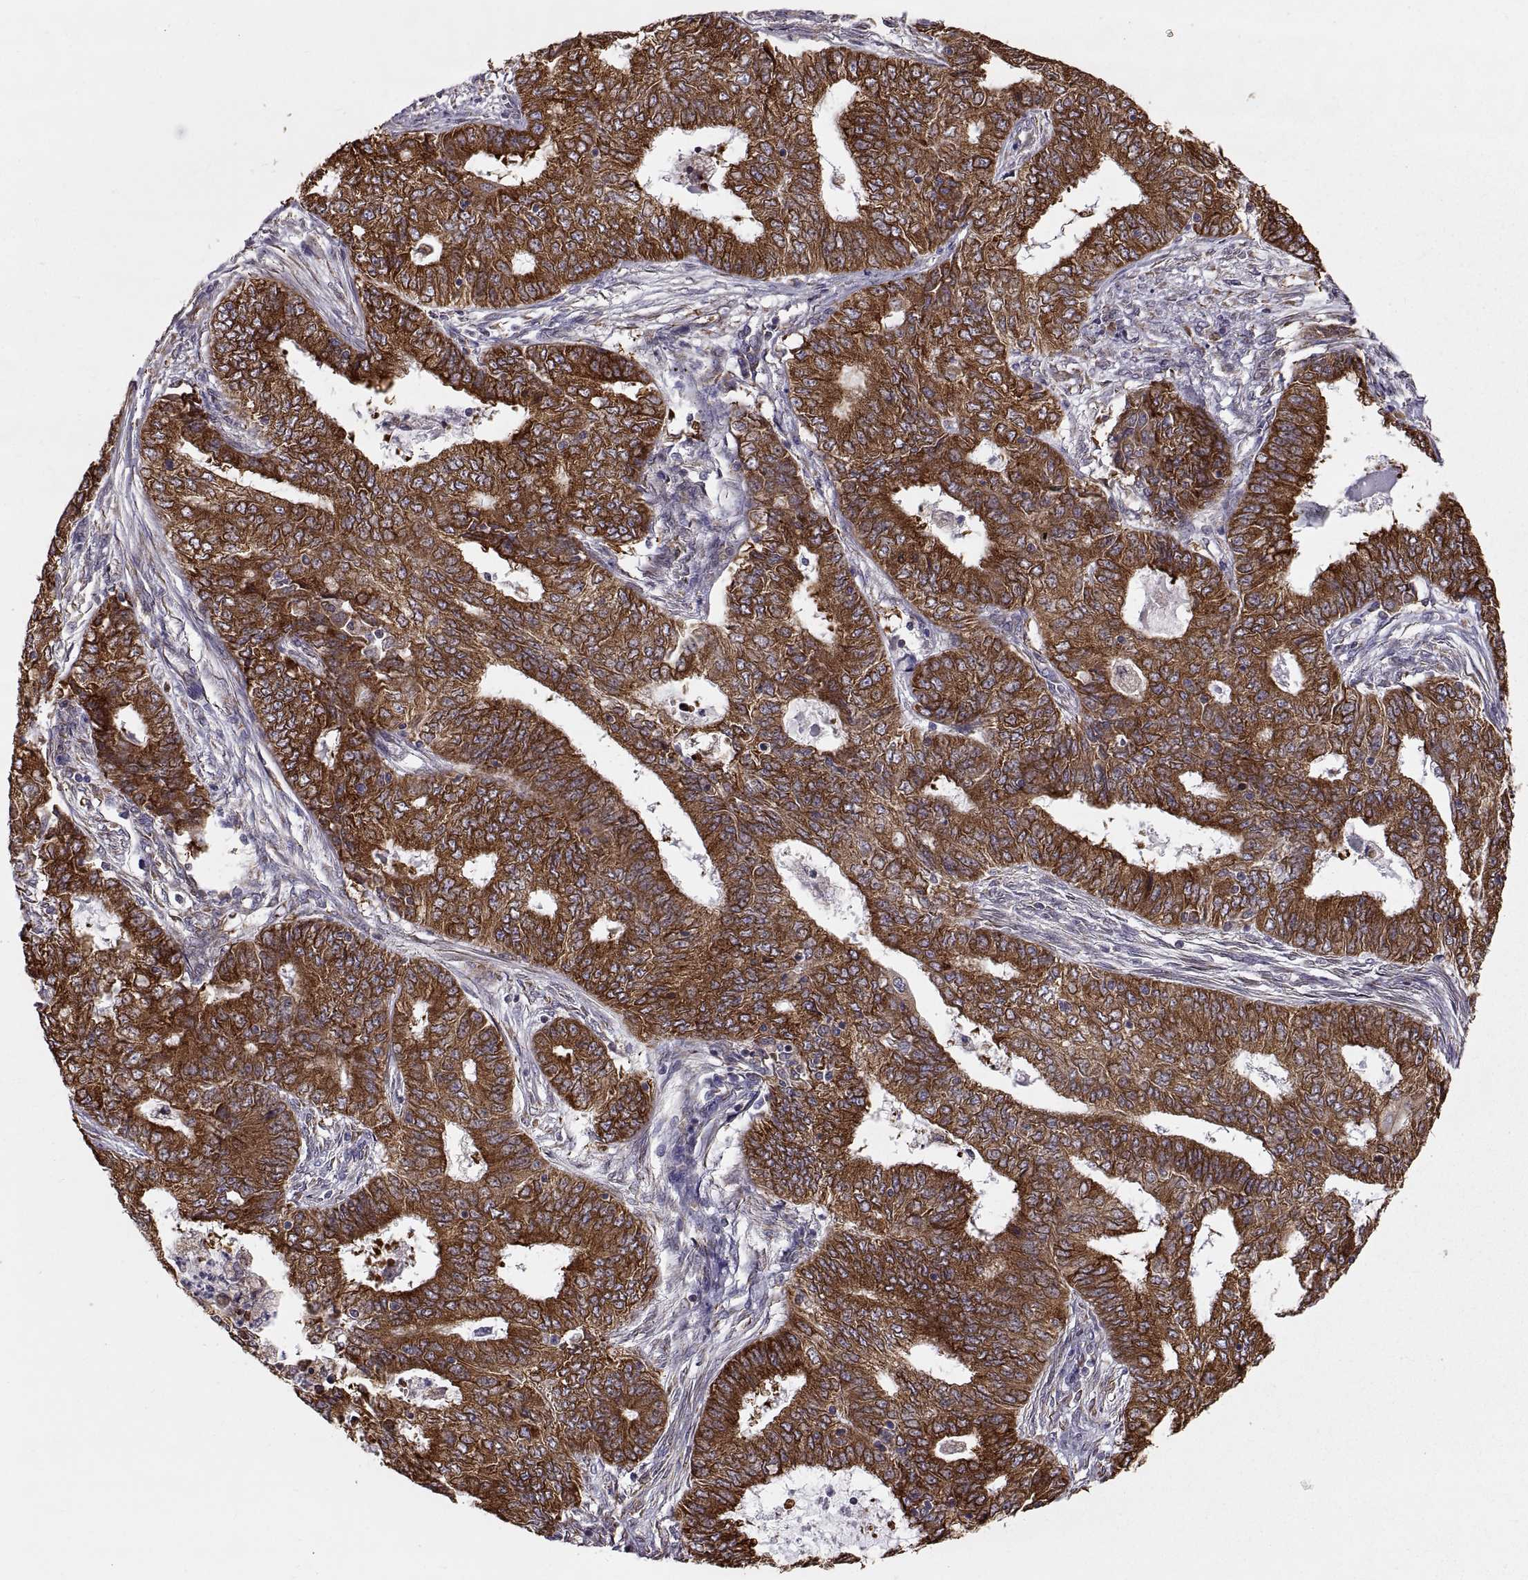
{"staining": {"intensity": "strong", "quantity": ">75%", "location": "cytoplasmic/membranous"}, "tissue": "endometrial cancer", "cell_type": "Tumor cells", "image_type": "cancer", "snomed": [{"axis": "morphology", "description": "Adenocarcinoma, NOS"}, {"axis": "topography", "description": "Endometrium"}], "caption": "A high amount of strong cytoplasmic/membranous positivity is appreciated in approximately >75% of tumor cells in endometrial adenocarcinoma tissue.", "gene": "PLEKHB2", "patient": {"sex": "female", "age": 62}}